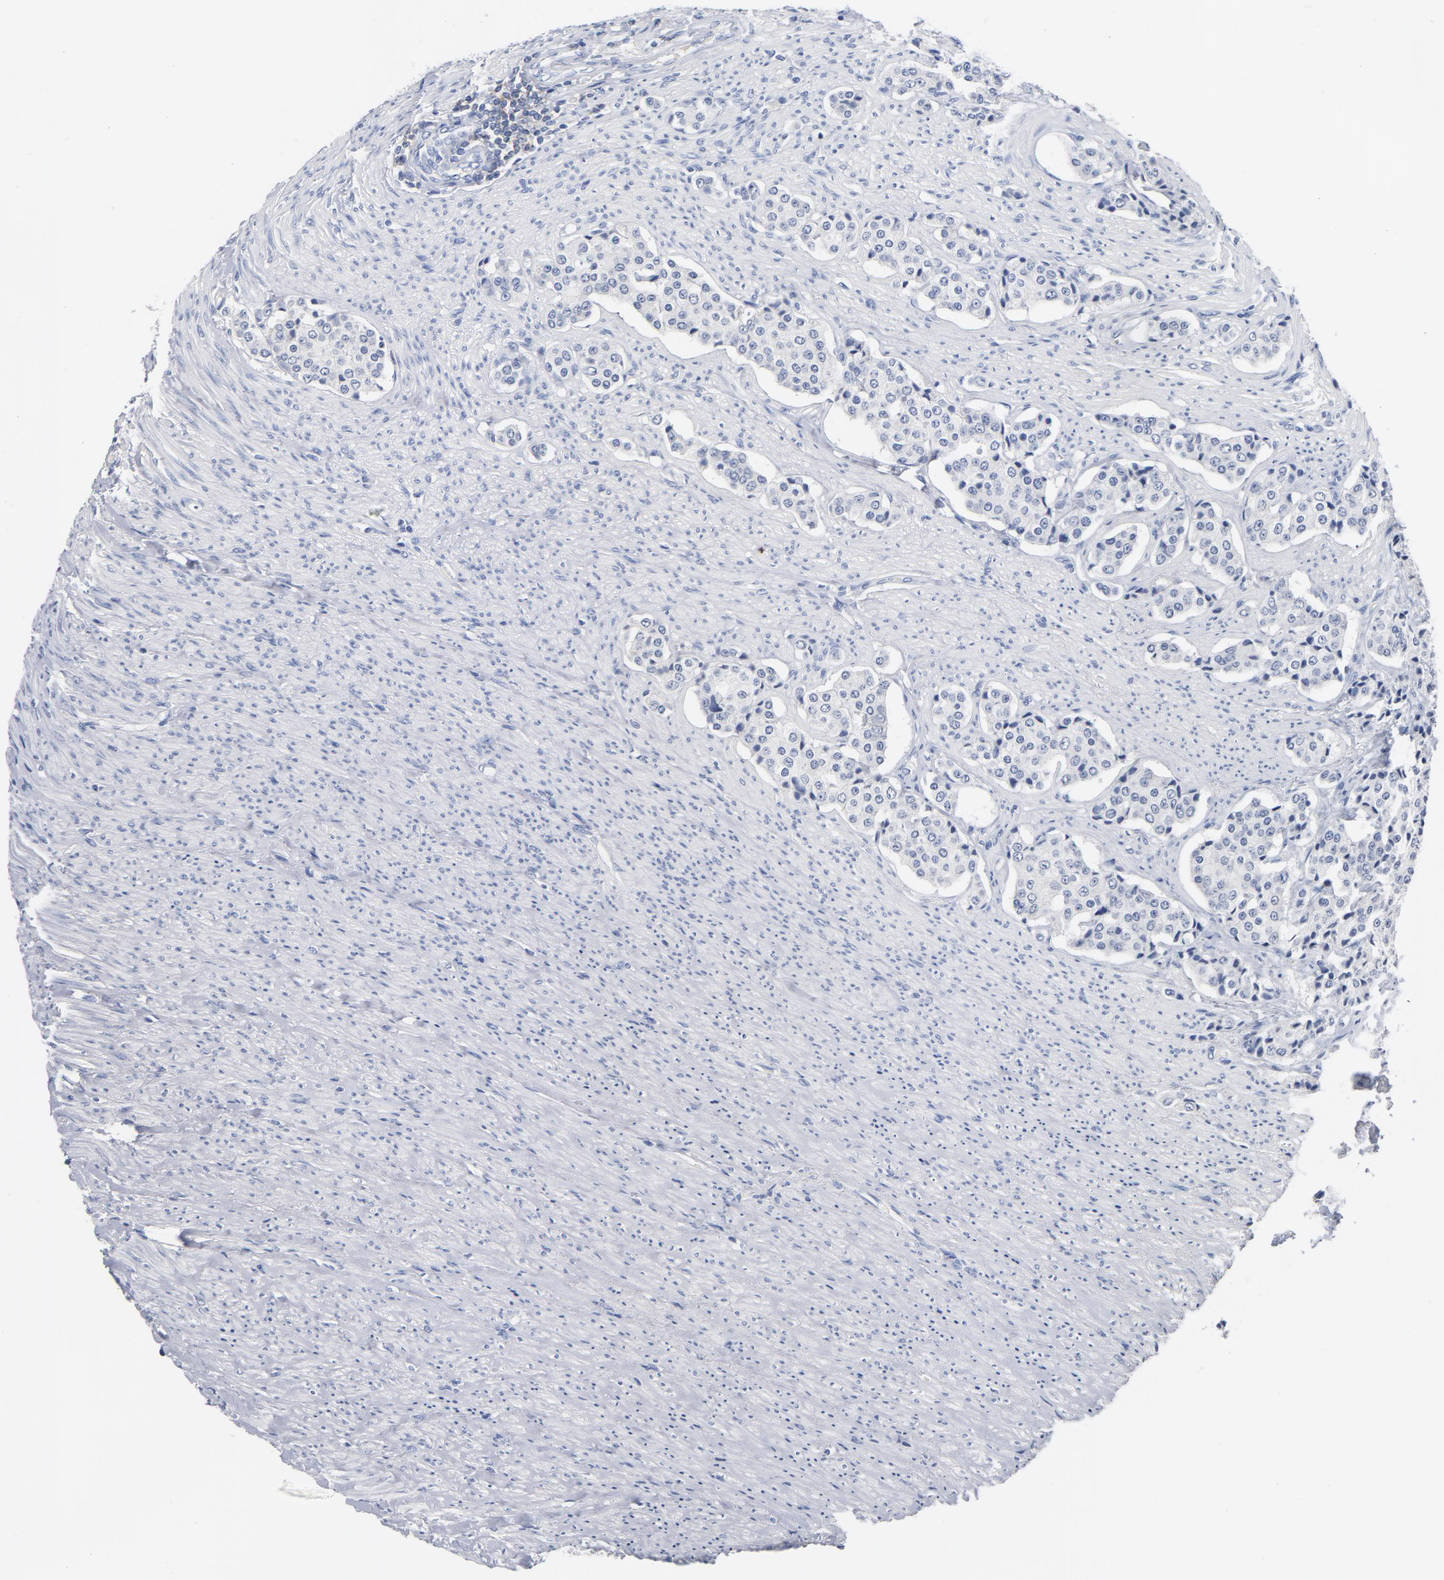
{"staining": {"intensity": "negative", "quantity": "none", "location": "none"}, "tissue": "carcinoid", "cell_type": "Tumor cells", "image_type": "cancer", "snomed": [{"axis": "morphology", "description": "Carcinoid, malignant, NOS"}, {"axis": "topography", "description": "Colon"}], "caption": "This is a micrograph of immunohistochemistry (IHC) staining of malignant carcinoid, which shows no expression in tumor cells.", "gene": "ZCCHC13", "patient": {"sex": "female", "age": 61}}